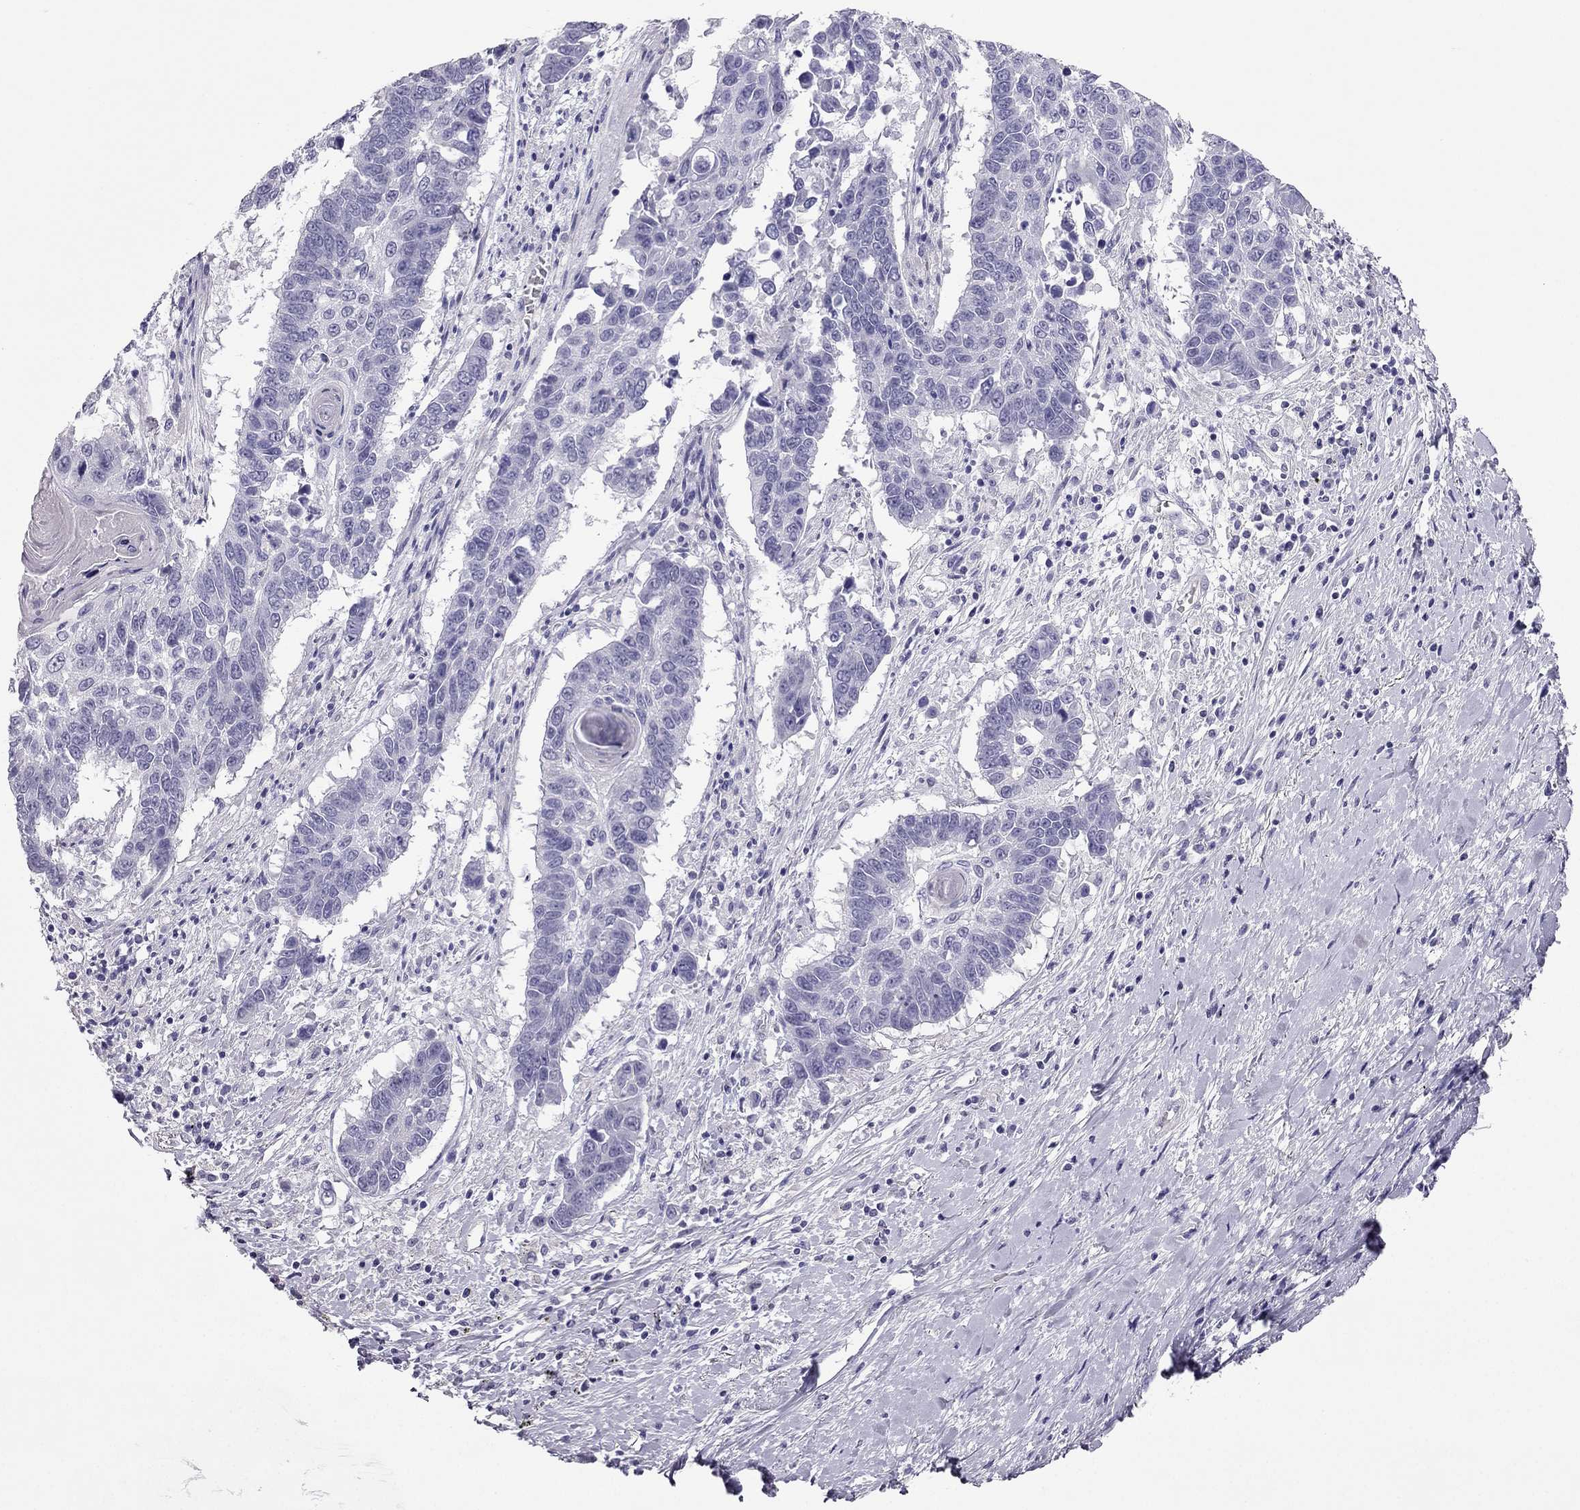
{"staining": {"intensity": "negative", "quantity": "none", "location": "none"}, "tissue": "lung cancer", "cell_type": "Tumor cells", "image_type": "cancer", "snomed": [{"axis": "morphology", "description": "Squamous cell carcinoma, NOS"}, {"axis": "topography", "description": "Lung"}], "caption": "There is no significant expression in tumor cells of squamous cell carcinoma (lung).", "gene": "PDE6A", "patient": {"sex": "male", "age": 73}}